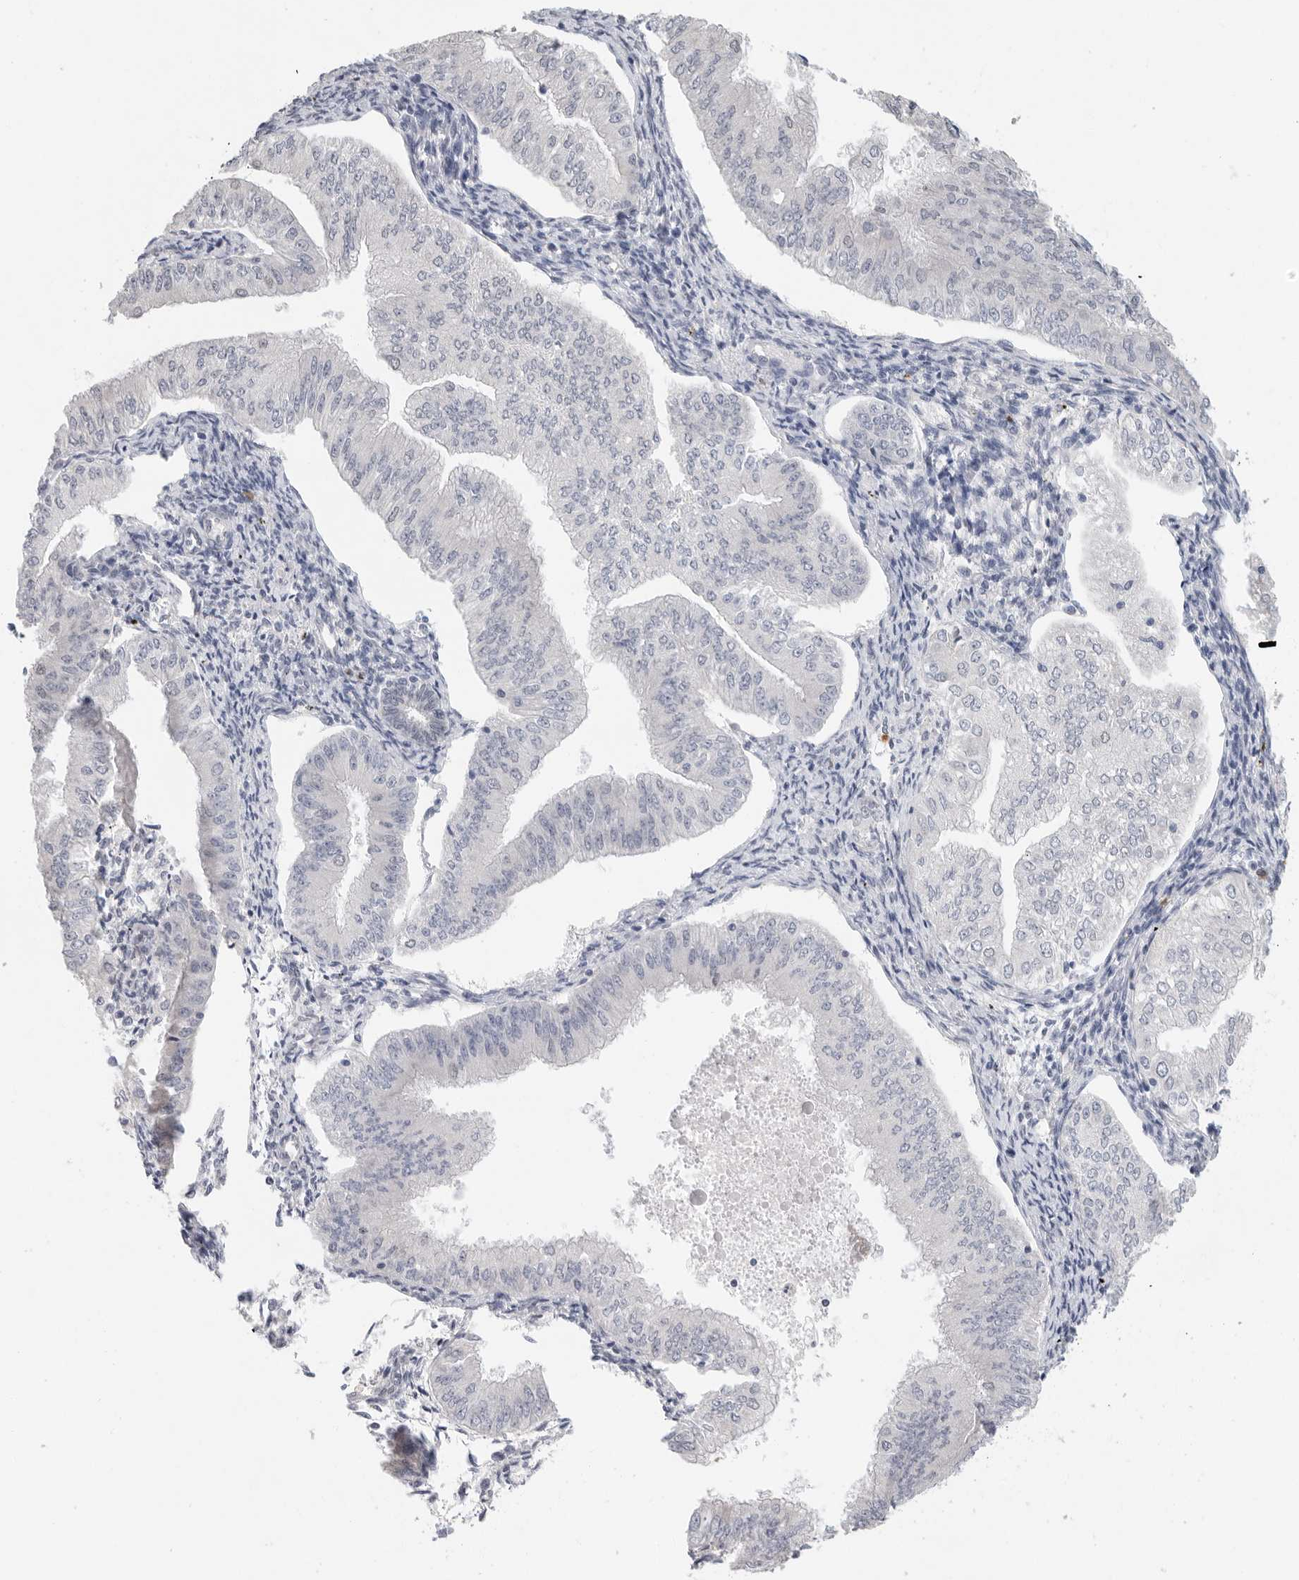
{"staining": {"intensity": "negative", "quantity": "none", "location": "none"}, "tissue": "endometrial cancer", "cell_type": "Tumor cells", "image_type": "cancer", "snomed": [{"axis": "morphology", "description": "Normal tissue, NOS"}, {"axis": "morphology", "description": "Adenocarcinoma, NOS"}, {"axis": "topography", "description": "Endometrium"}], "caption": "A micrograph of human adenocarcinoma (endometrial) is negative for staining in tumor cells.", "gene": "ARHGEF10", "patient": {"sex": "female", "age": 53}}